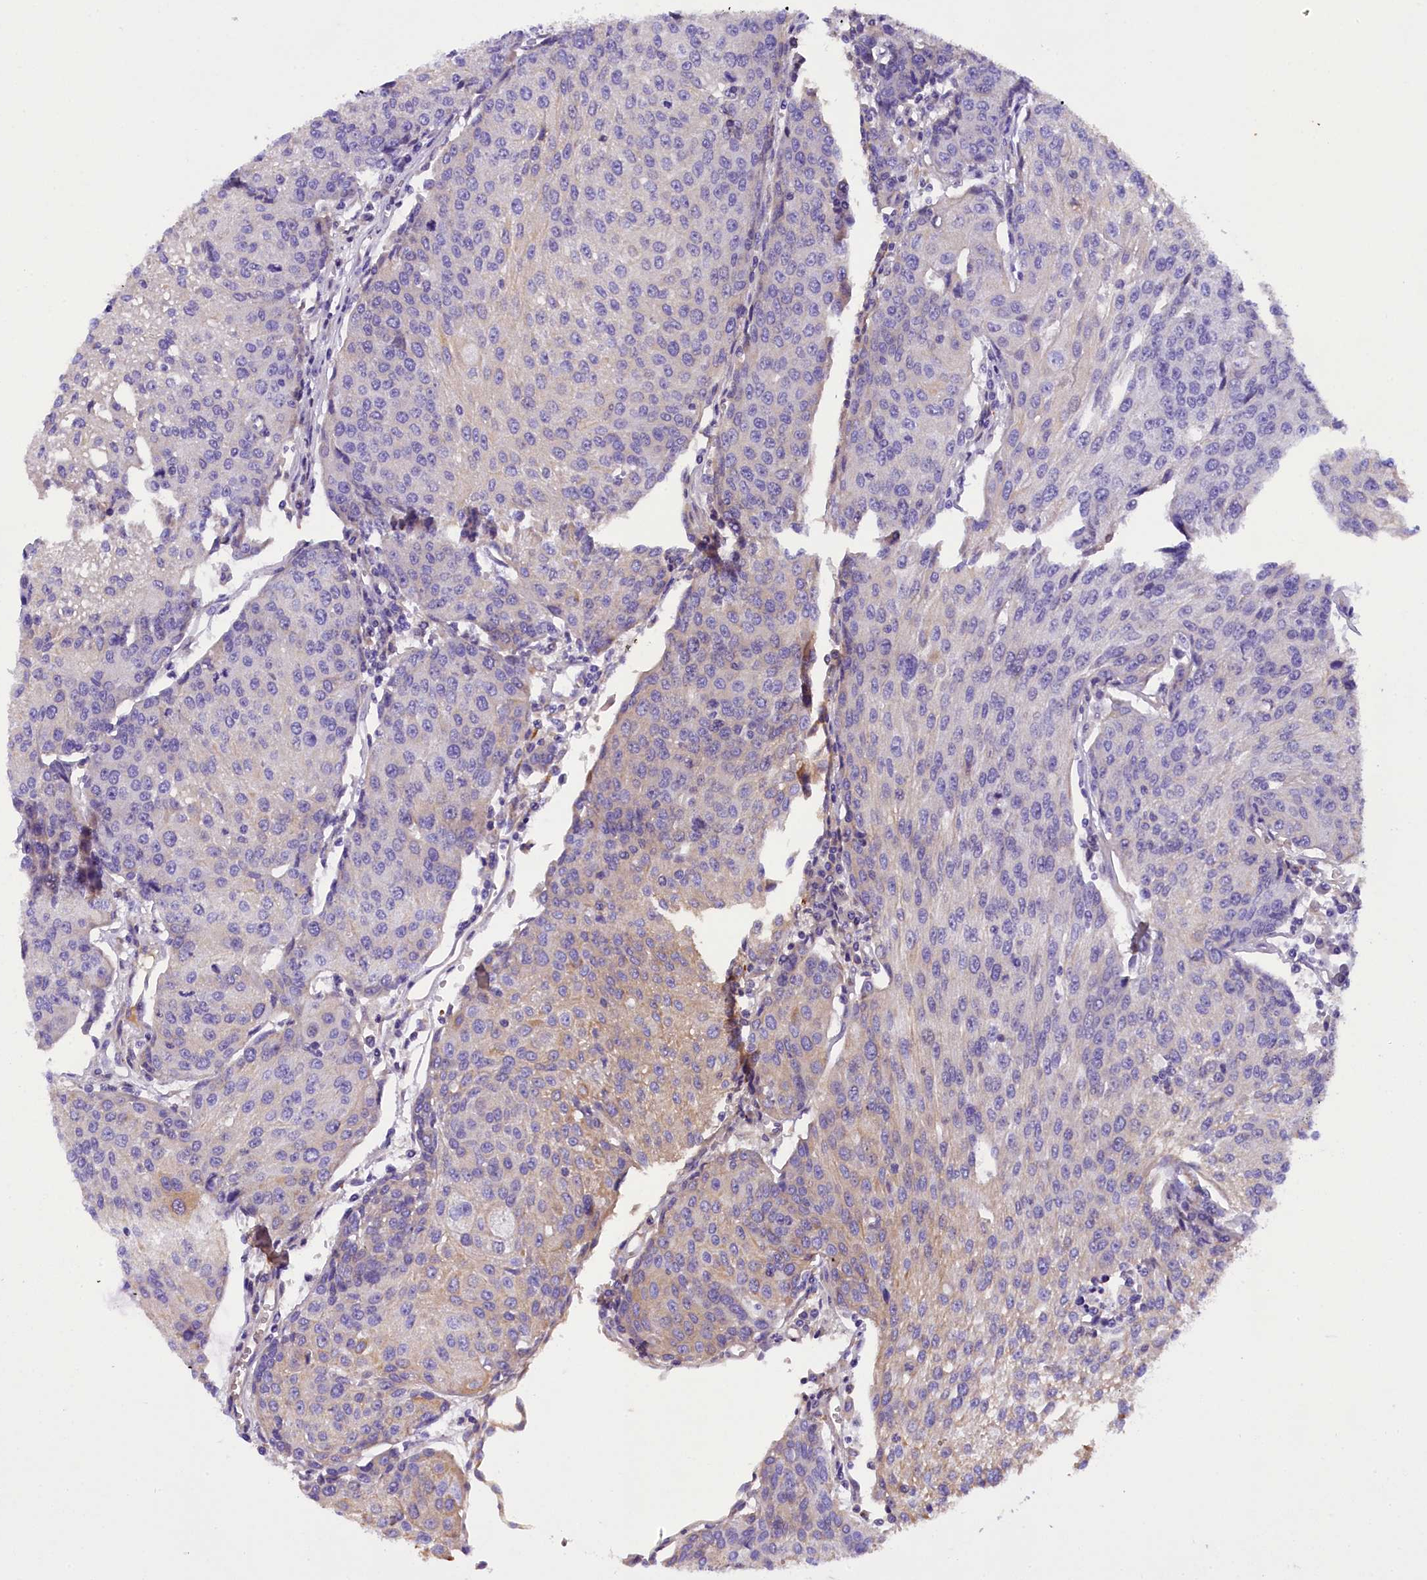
{"staining": {"intensity": "weak", "quantity": "<25%", "location": "cytoplasmic/membranous"}, "tissue": "urothelial cancer", "cell_type": "Tumor cells", "image_type": "cancer", "snomed": [{"axis": "morphology", "description": "Urothelial carcinoma, High grade"}, {"axis": "topography", "description": "Urinary bladder"}], "caption": "DAB (3,3'-diaminobenzidine) immunohistochemical staining of high-grade urothelial carcinoma shows no significant expression in tumor cells.", "gene": "SOD3", "patient": {"sex": "female", "age": 85}}